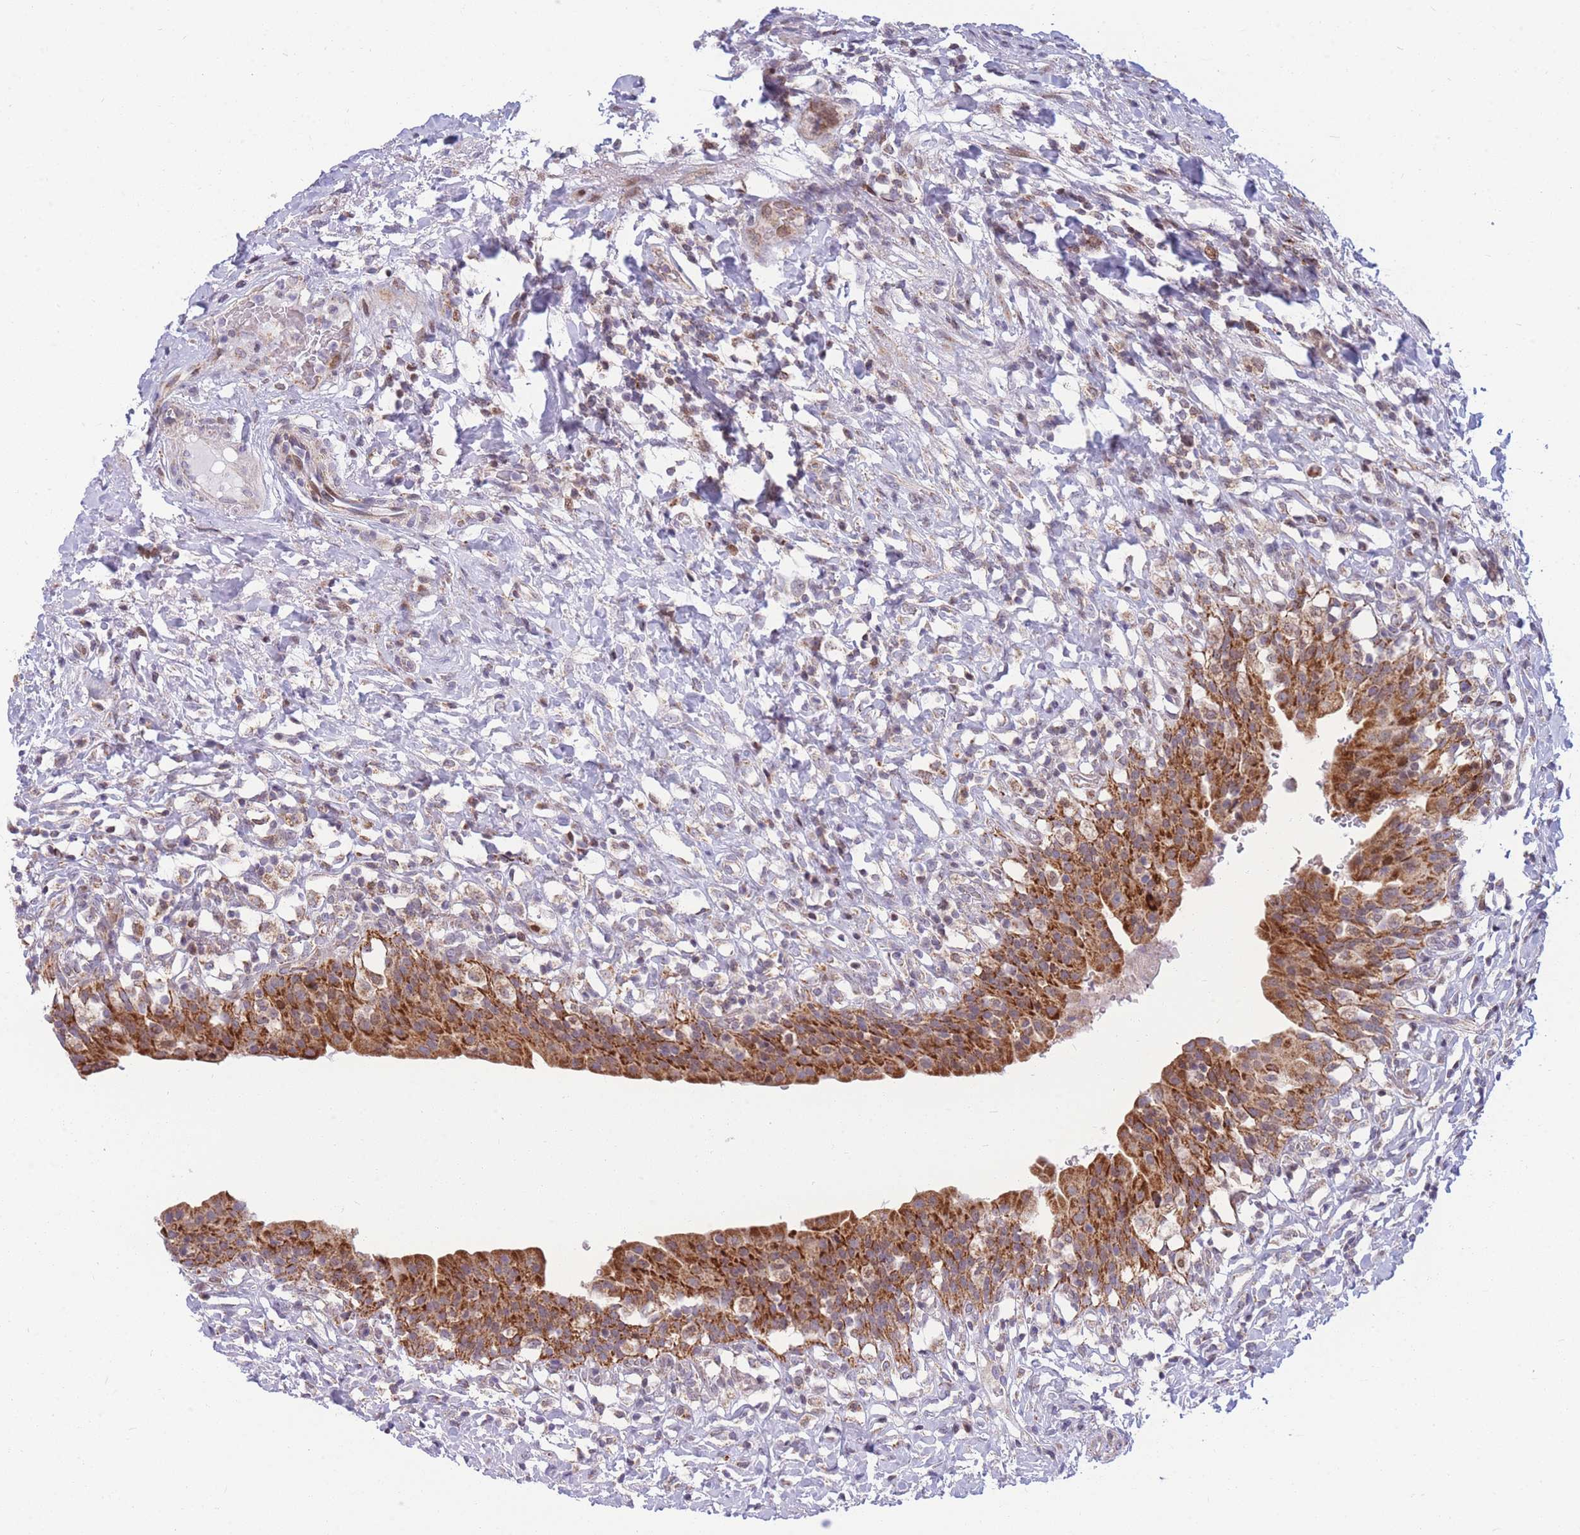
{"staining": {"intensity": "strong", "quantity": ">75%", "location": "cytoplasmic/membranous"}, "tissue": "urinary bladder", "cell_type": "Urothelial cells", "image_type": "normal", "snomed": [{"axis": "morphology", "description": "Normal tissue, NOS"}, {"axis": "morphology", "description": "Inflammation, NOS"}, {"axis": "topography", "description": "Urinary bladder"}], "caption": "Immunohistochemistry of benign urinary bladder displays high levels of strong cytoplasmic/membranous staining in approximately >75% of urothelial cells. (Brightfield microscopy of DAB IHC at high magnification).", "gene": "HSPE1", "patient": {"sex": "male", "age": 64}}